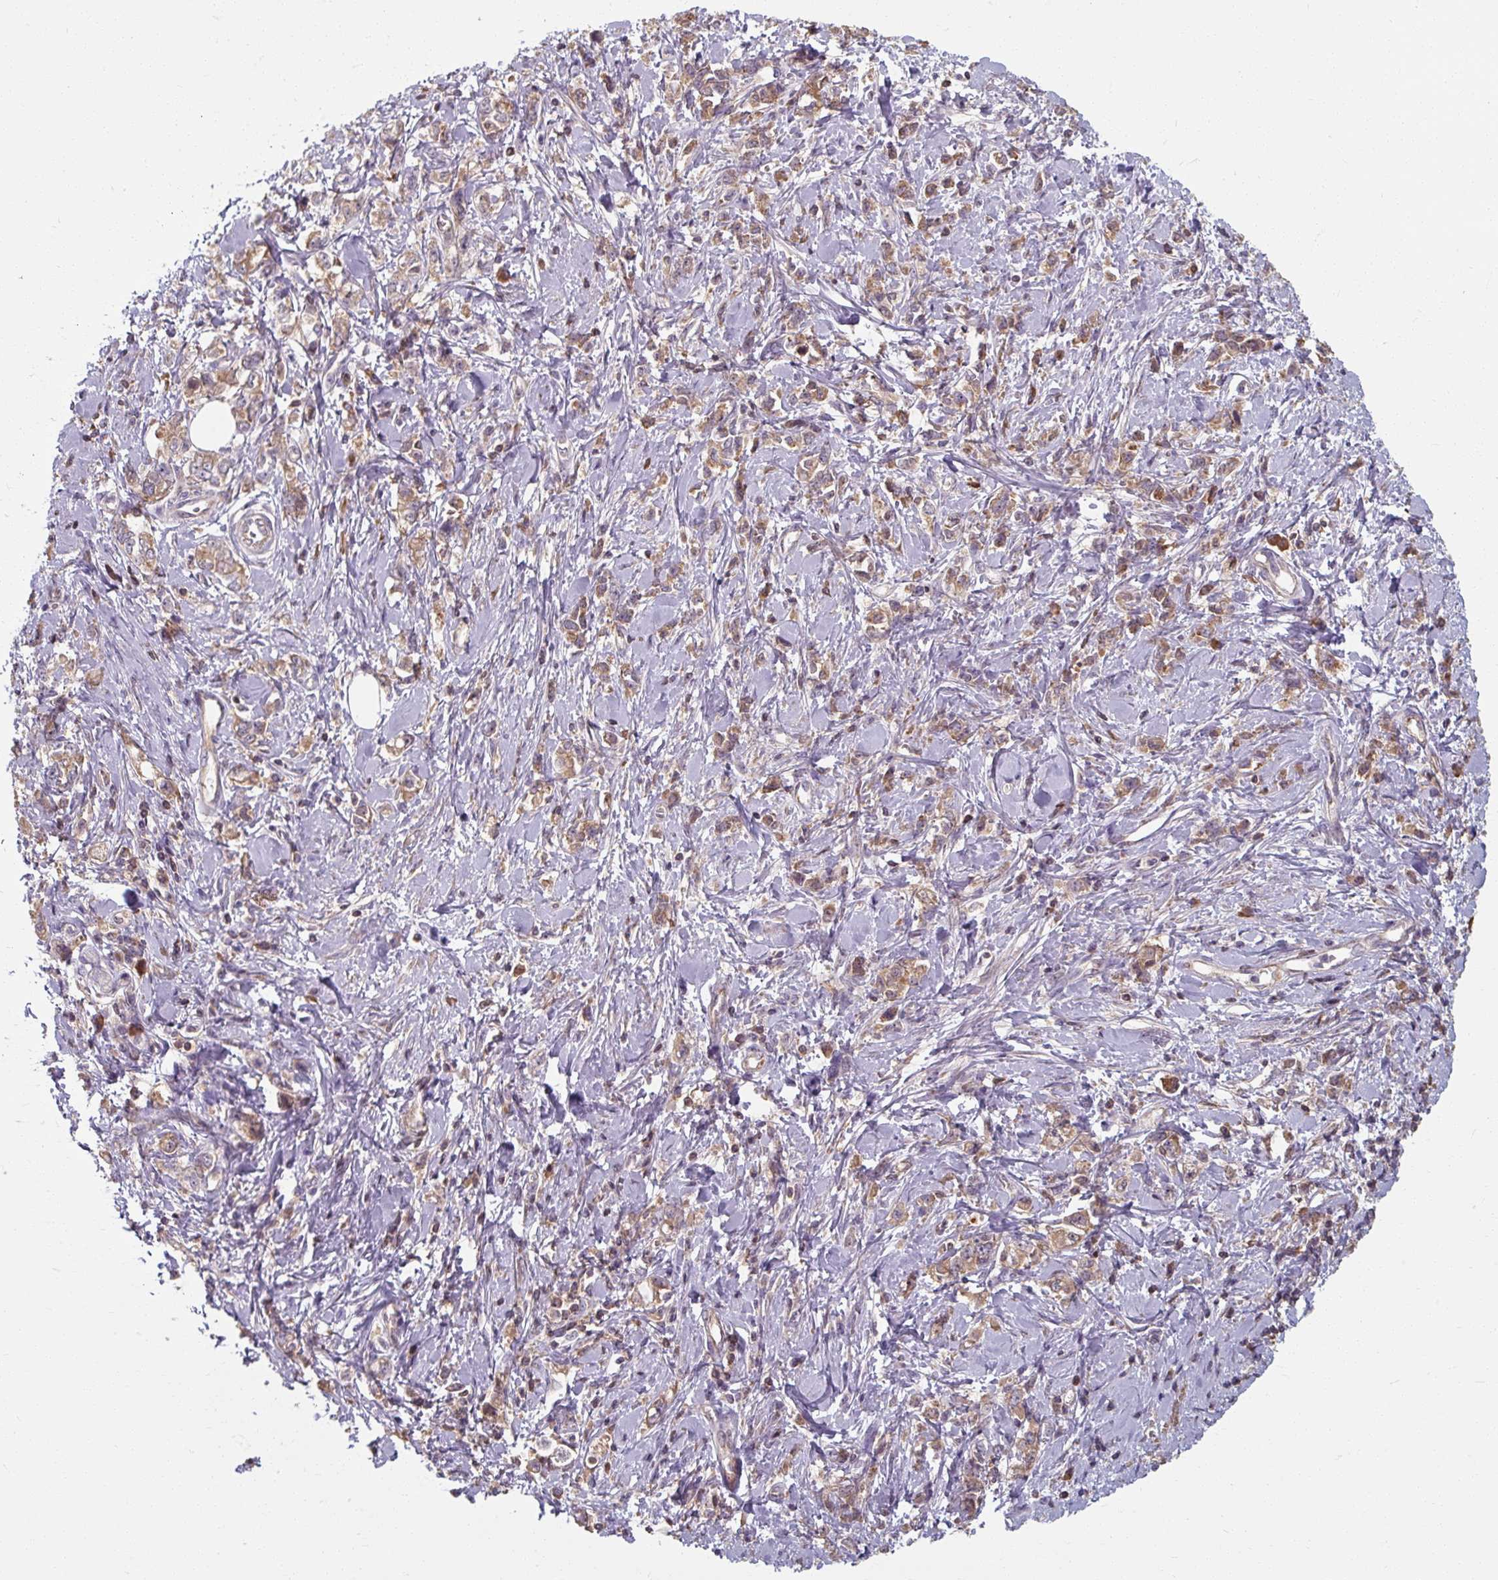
{"staining": {"intensity": "weak", "quantity": ">75%", "location": "cytoplasmic/membranous"}, "tissue": "stomach cancer", "cell_type": "Tumor cells", "image_type": "cancer", "snomed": [{"axis": "morphology", "description": "Adenocarcinoma, NOS"}, {"axis": "topography", "description": "Stomach"}], "caption": "Immunohistochemical staining of human adenocarcinoma (stomach) reveals weak cytoplasmic/membranous protein positivity in about >75% of tumor cells.", "gene": "TSEN54", "patient": {"sex": "female", "age": 76}}